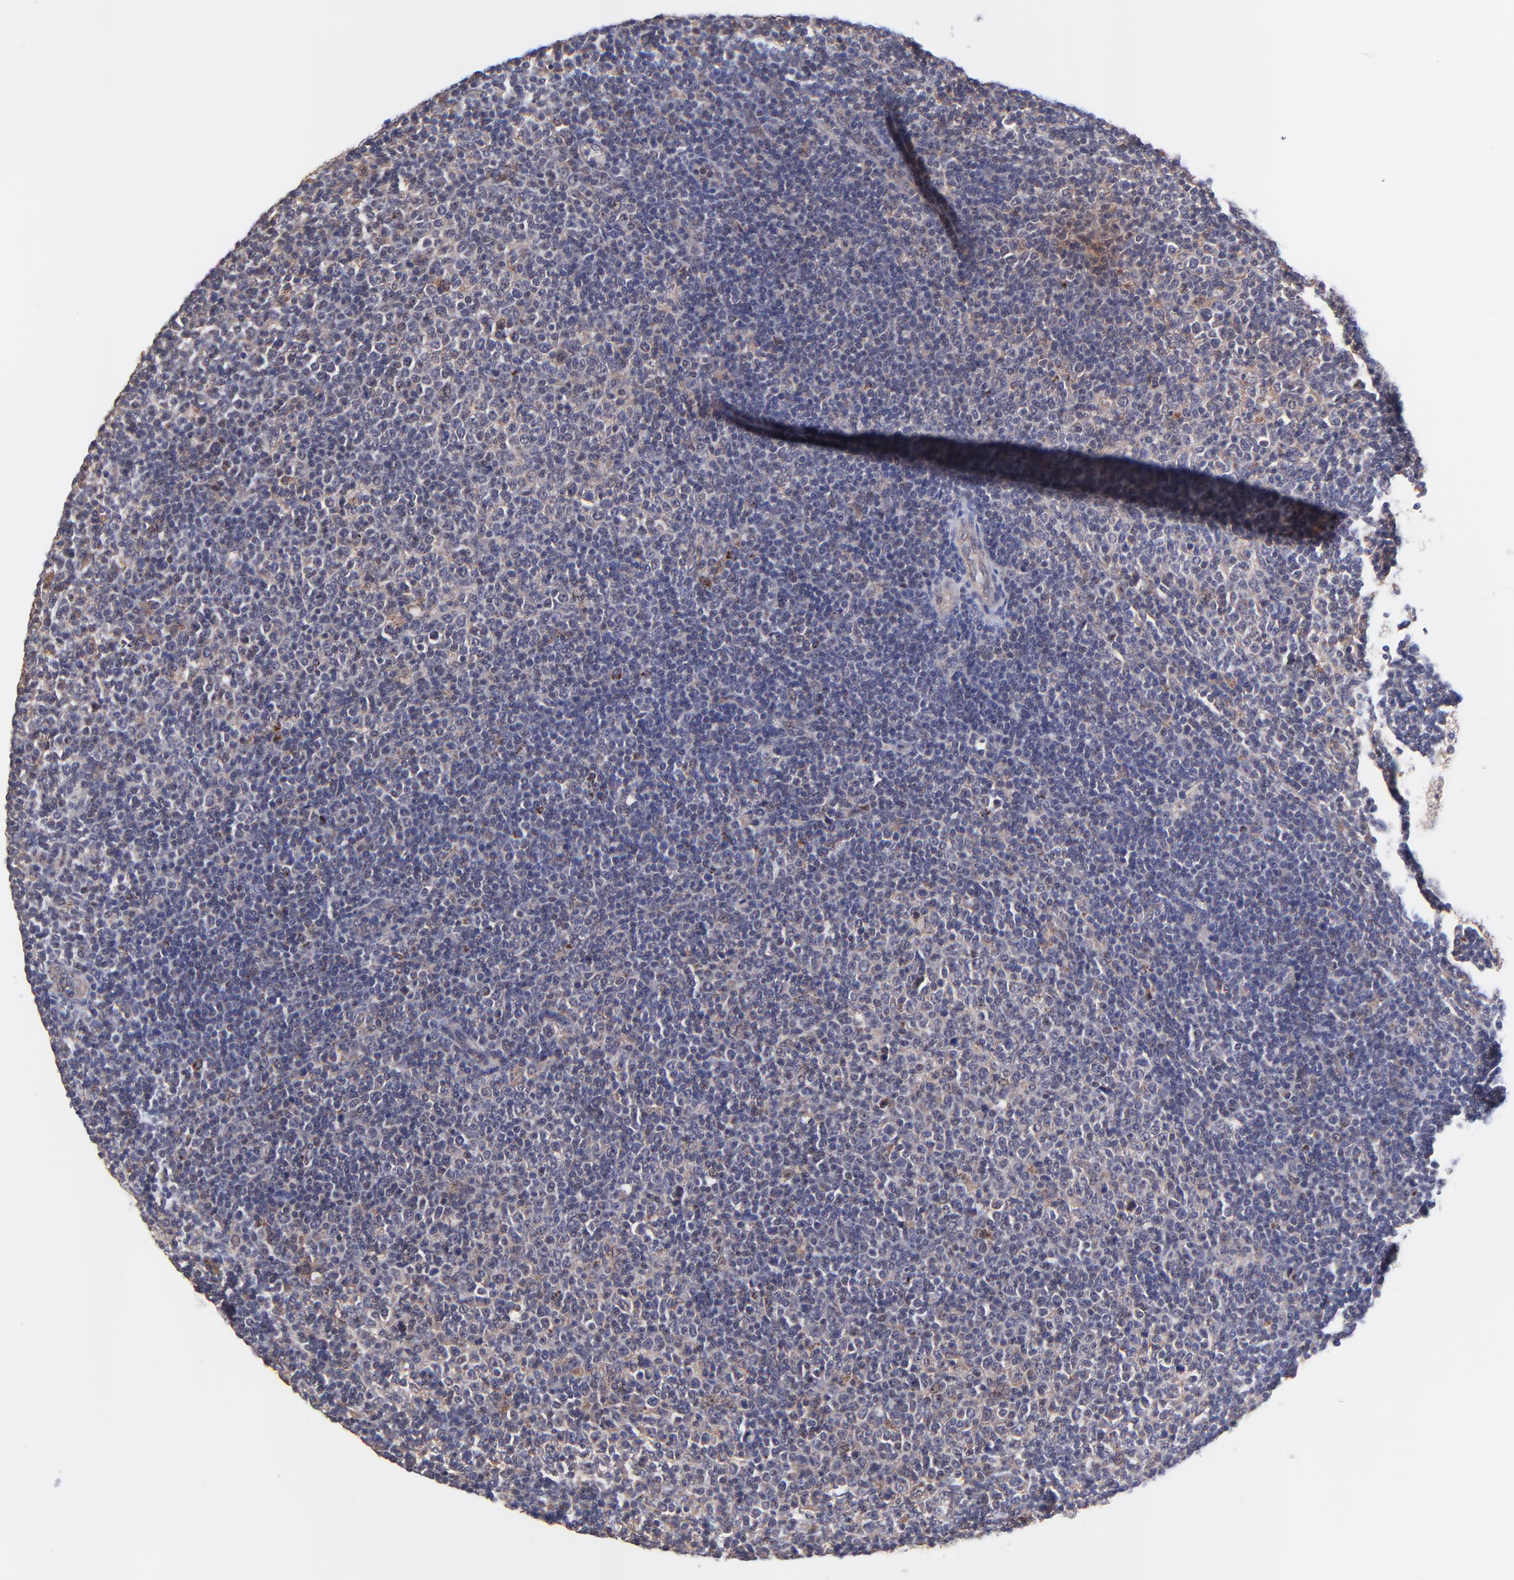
{"staining": {"intensity": "weak", "quantity": "25%-75%", "location": "cytoplasmic/membranous"}, "tissue": "lymphoma", "cell_type": "Tumor cells", "image_type": "cancer", "snomed": [{"axis": "morphology", "description": "Malignant lymphoma, non-Hodgkin's type, Low grade"}, {"axis": "topography", "description": "Lymph node"}], "caption": "Lymphoma stained with IHC exhibits weak cytoplasmic/membranous staining in approximately 25%-75% of tumor cells.", "gene": "ZNF747", "patient": {"sex": "male", "age": 70}}